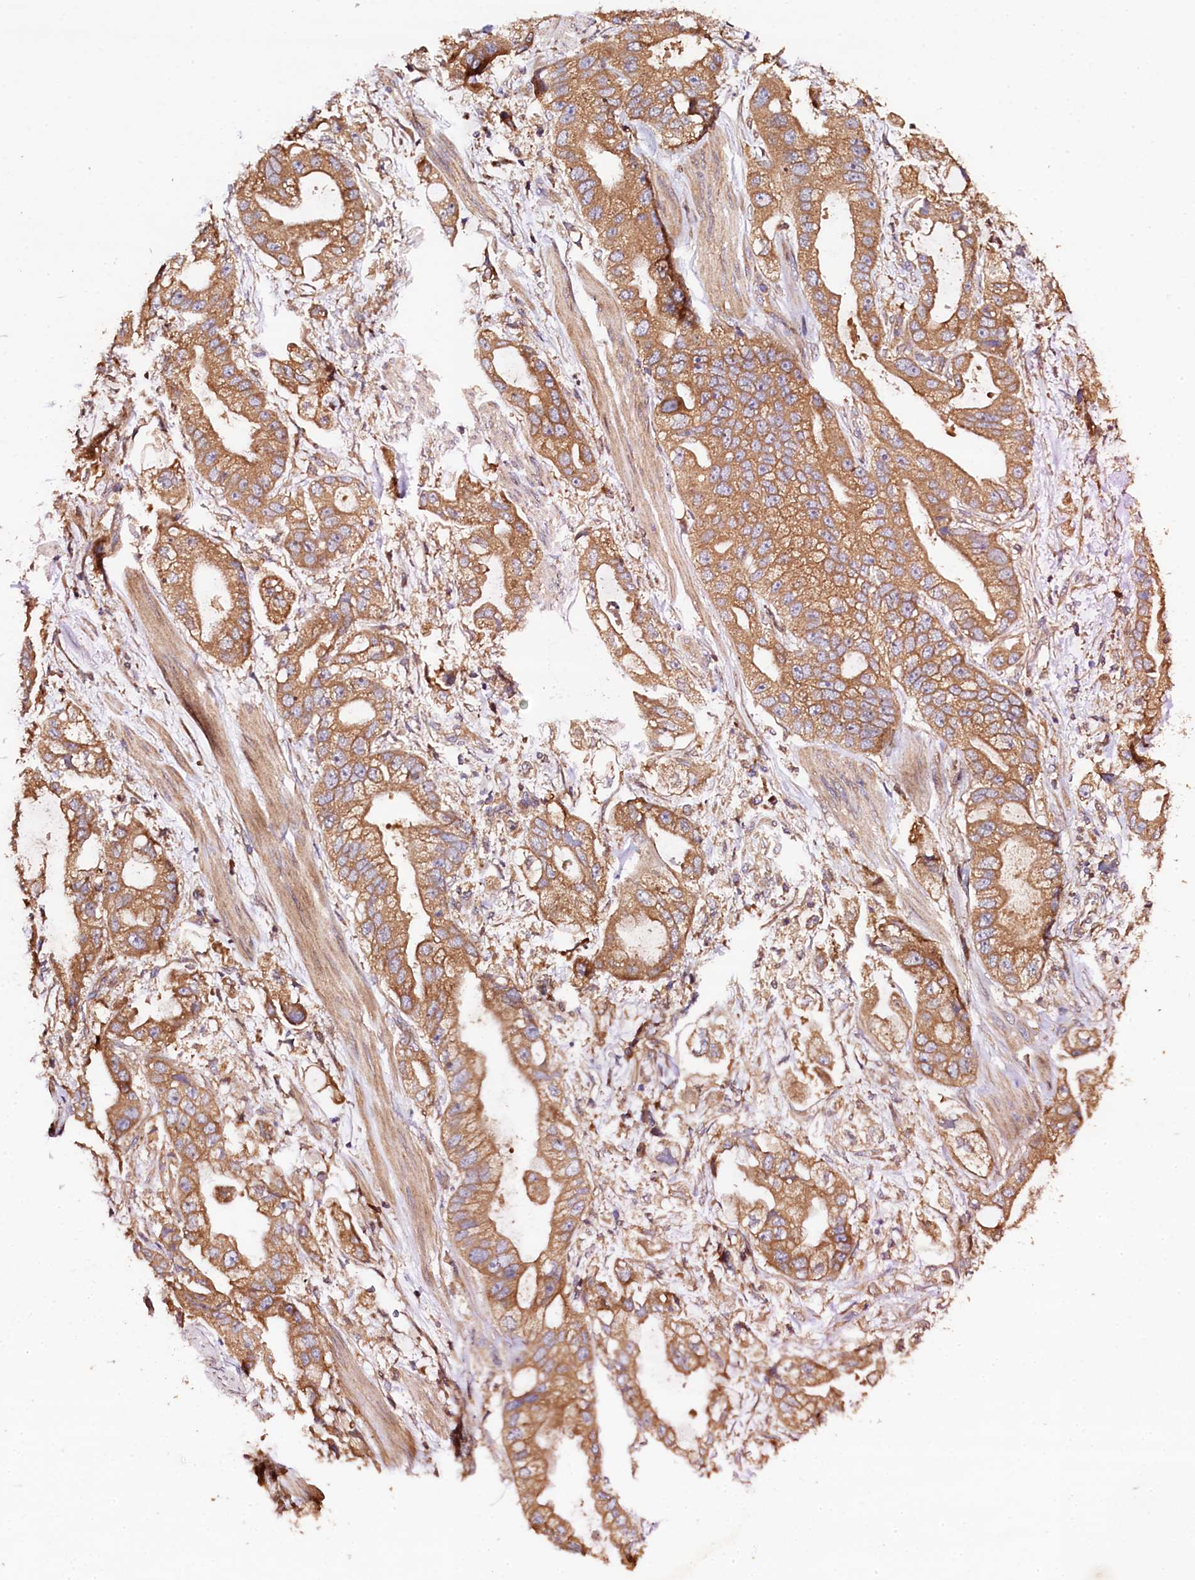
{"staining": {"intensity": "moderate", "quantity": ">75%", "location": "cytoplasmic/membranous"}, "tissue": "stomach cancer", "cell_type": "Tumor cells", "image_type": "cancer", "snomed": [{"axis": "morphology", "description": "Adenocarcinoma, NOS"}, {"axis": "topography", "description": "Stomach"}], "caption": "Immunohistochemical staining of stomach adenocarcinoma displays medium levels of moderate cytoplasmic/membranous expression in about >75% of tumor cells.", "gene": "KLC2", "patient": {"sex": "male", "age": 62}}